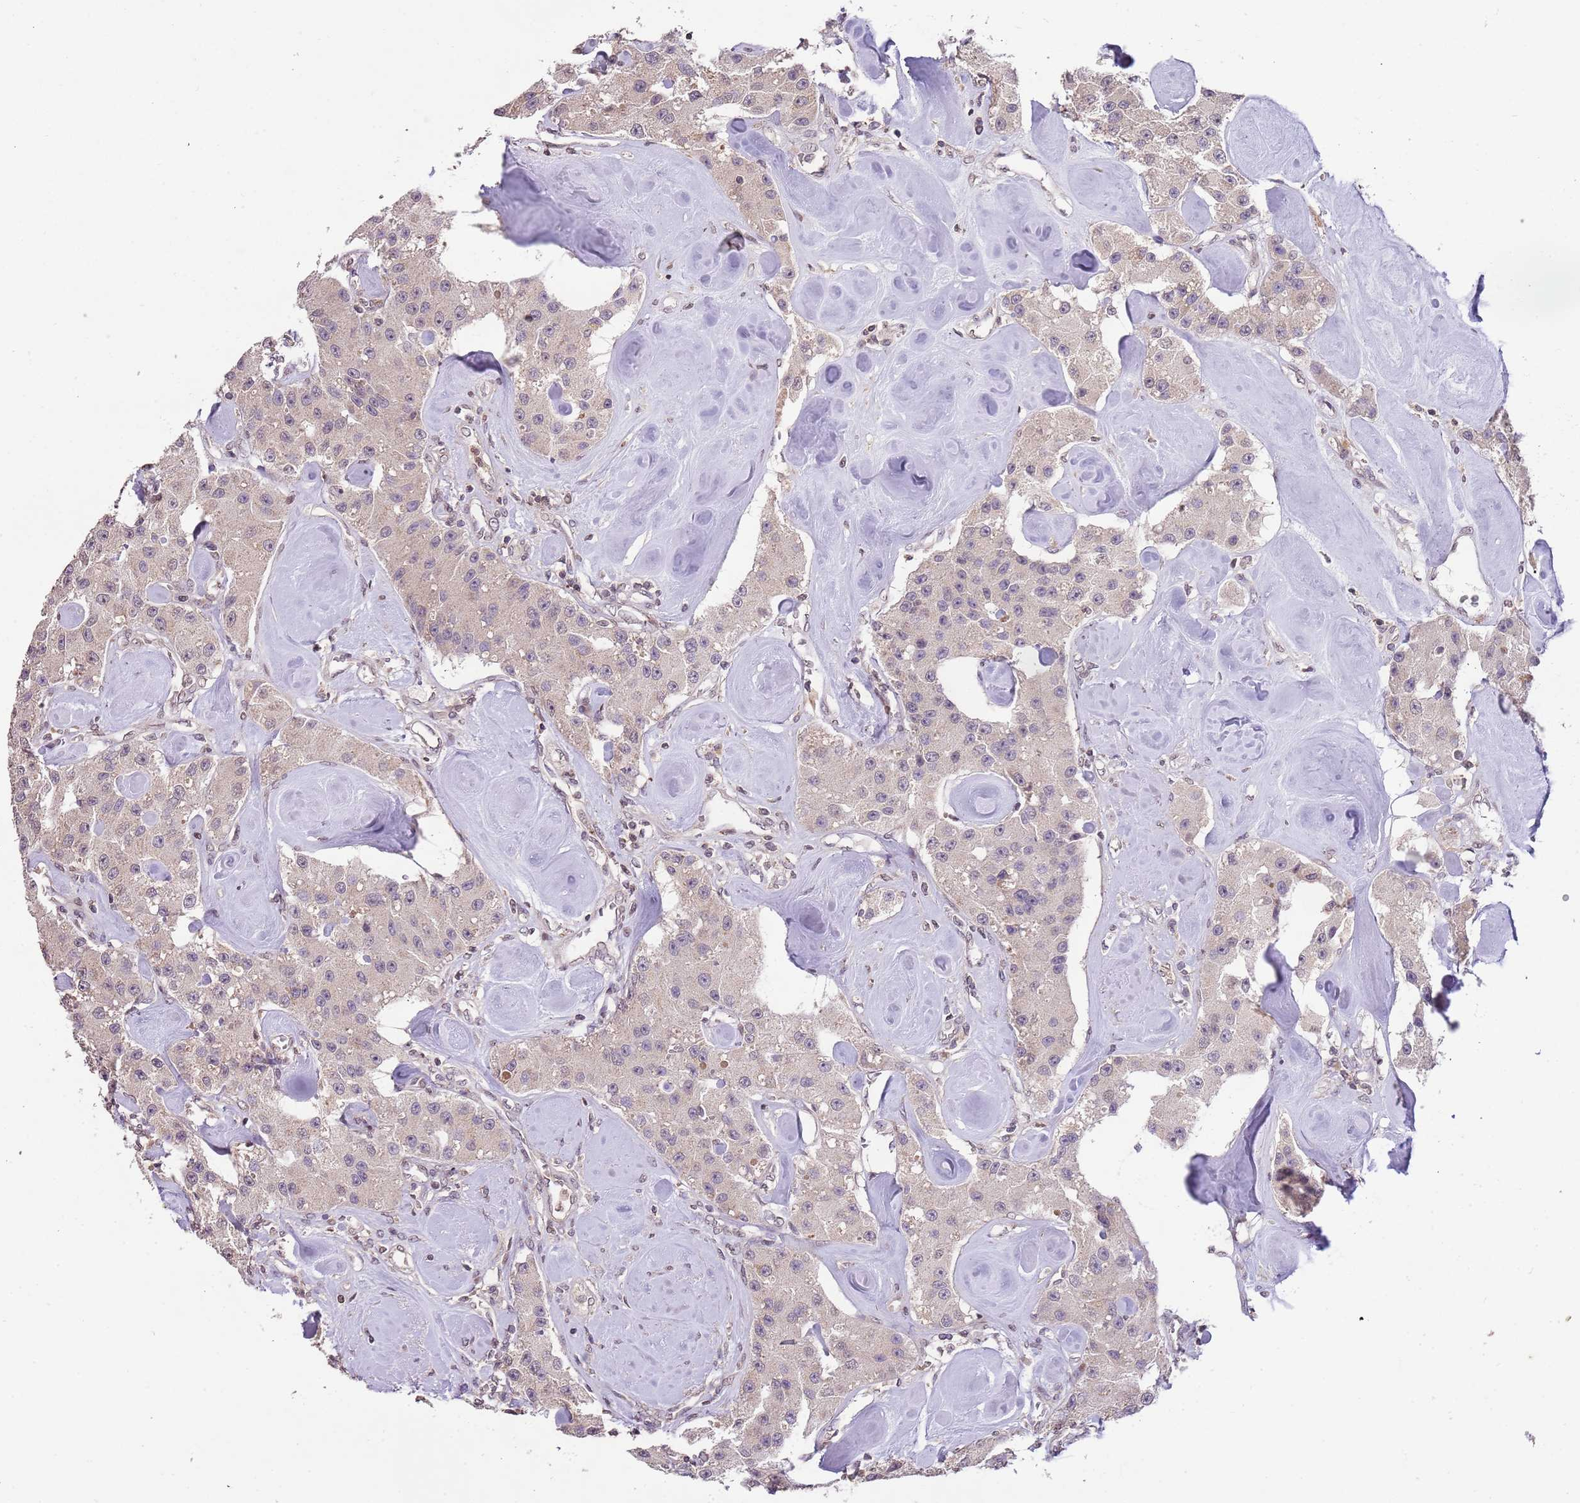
{"staining": {"intensity": "negative", "quantity": "none", "location": "none"}, "tissue": "carcinoid", "cell_type": "Tumor cells", "image_type": "cancer", "snomed": [{"axis": "morphology", "description": "Carcinoid, malignant, NOS"}, {"axis": "topography", "description": "Pancreas"}], "caption": "Tumor cells show no significant positivity in carcinoid (malignant). (DAB (3,3'-diaminobenzidine) immunohistochemistry (IHC) with hematoxylin counter stain).", "gene": "SLC16A4", "patient": {"sex": "male", "age": 41}}